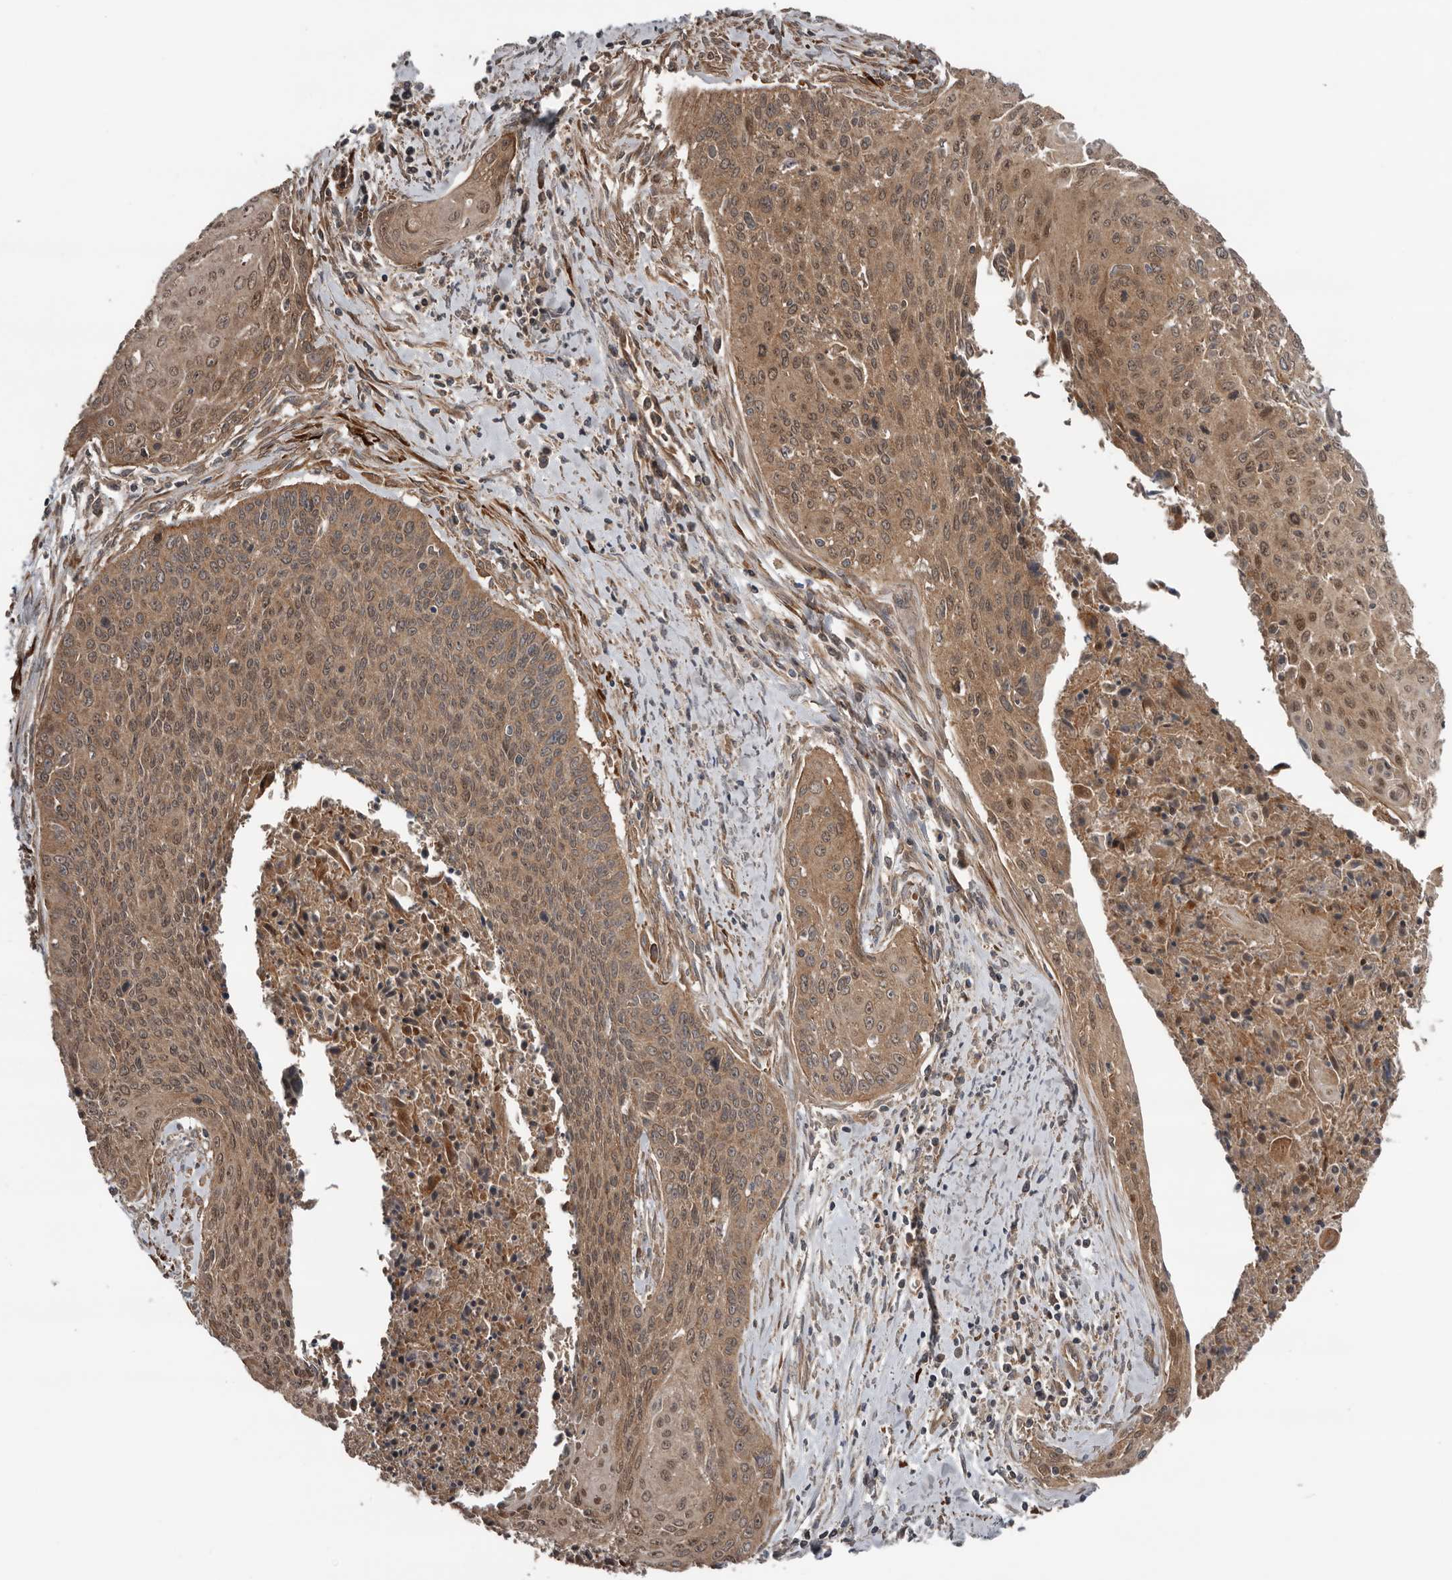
{"staining": {"intensity": "moderate", "quantity": ">75%", "location": "cytoplasmic/membranous,nuclear"}, "tissue": "cervical cancer", "cell_type": "Tumor cells", "image_type": "cancer", "snomed": [{"axis": "morphology", "description": "Squamous cell carcinoma, NOS"}, {"axis": "topography", "description": "Cervix"}], "caption": "Cervical cancer (squamous cell carcinoma) tissue shows moderate cytoplasmic/membranous and nuclear expression in about >75% of tumor cells, visualized by immunohistochemistry.", "gene": "DNAJB4", "patient": {"sex": "female", "age": 55}}